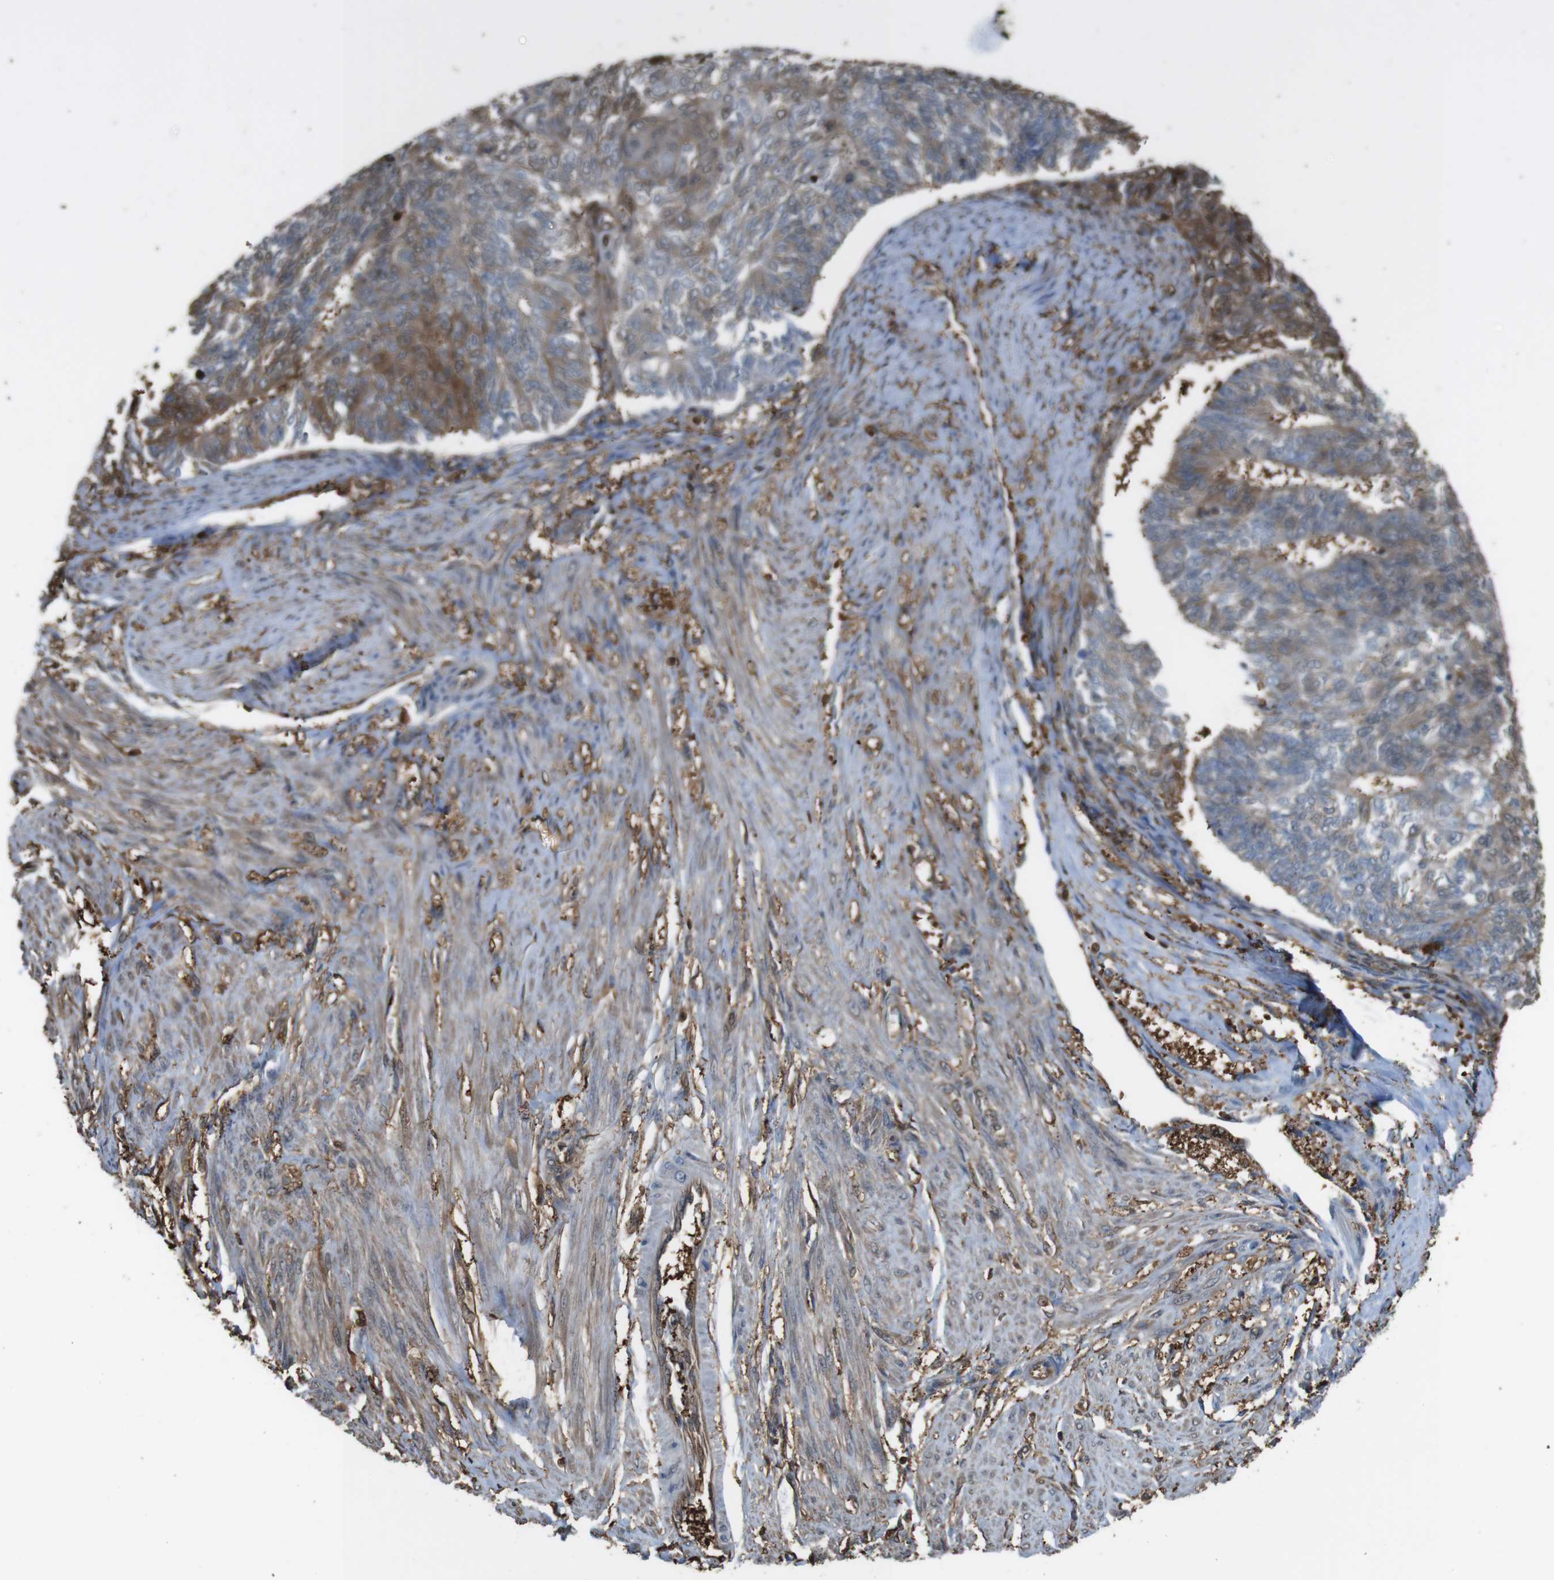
{"staining": {"intensity": "moderate", "quantity": ">75%", "location": "cytoplasmic/membranous"}, "tissue": "endometrial cancer", "cell_type": "Tumor cells", "image_type": "cancer", "snomed": [{"axis": "morphology", "description": "Adenocarcinoma, NOS"}, {"axis": "topography", "description": "Endometrium"}], "caption": "Immunohistochemical staining of endometrial cancer demonstrates medium levels of moderate cytoplasmic/membranous positivity in approximately >75% of tumor cells. Nuclei are stained in blue.", "gene": "ARHGDIA", "patient": {"sex": "female", "age": 32}}